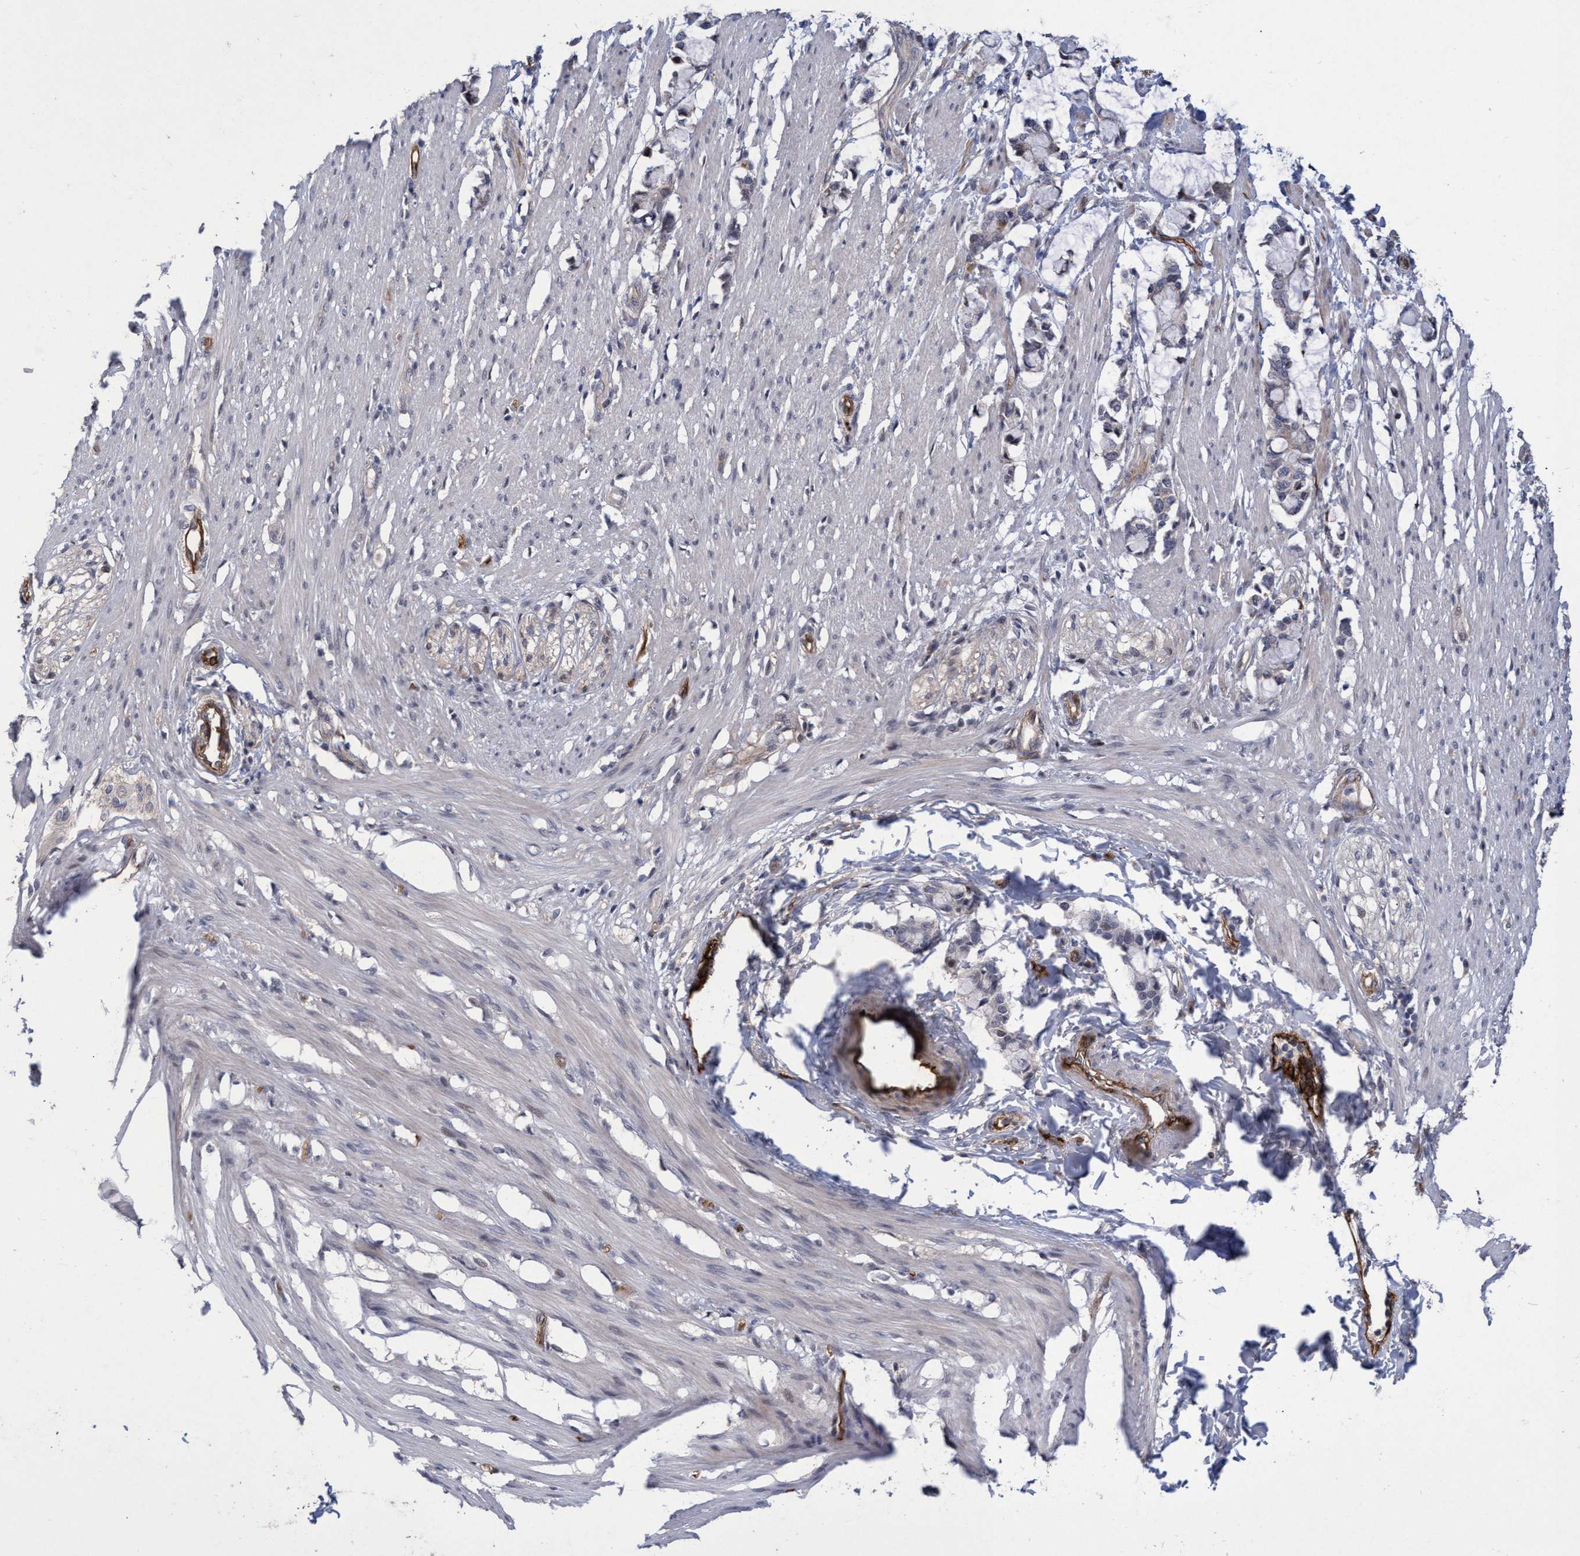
{"staining": {"intensity": "moderate", "quantity": "25%-75%", "location": "cytoplasmic/membranous"}, "tissue": "smooth muscle", "cell_type": "Smooth muscle cells", "image_type": "normal", "snomed": [{"axis": "morphology", "description": "Normal tissue, NOS"}, {"axis": "morphology", "description": "Adenocarcinoma, NOS"}, {"axis": "topography", "description": "Smooth muscle"}, {"axis": "topography", "description": "Colon"}], "caption": "High-magnification brightfield microscopy of benign smooth muscle stained with DAB (brown) and counterstained with hematoxylin (blue). smooth muscle cells exhibit moderate cytoplasmic/membranous staining is present in about25%-75% of cells.", "gene": "ZNF750", "patient": {"sex": "male", "age": 14}}